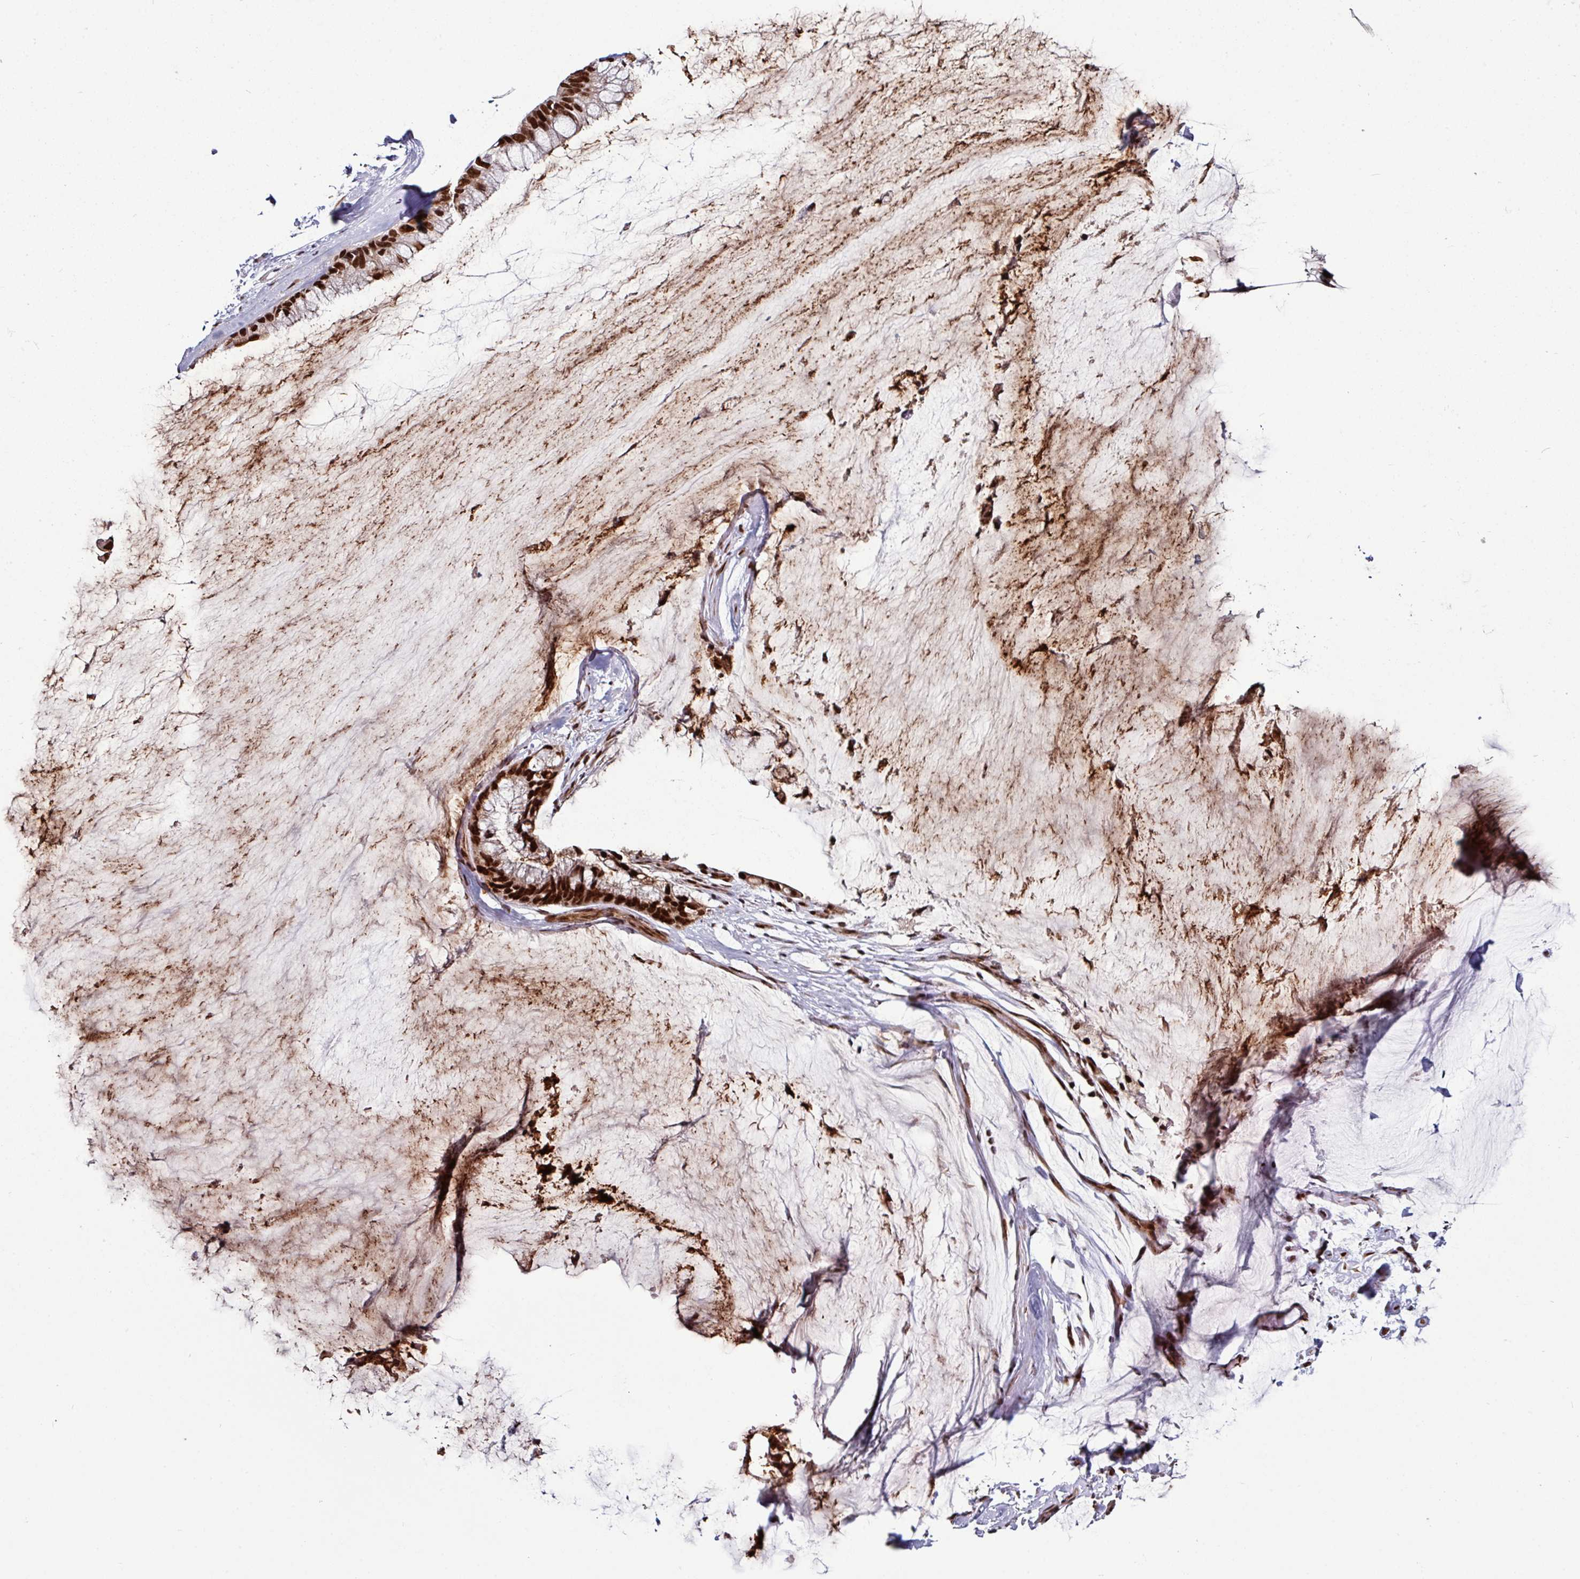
{"staining": {"intensity": "strong", "quantity": ">75%", "location": "nuclear"}, "tissue": "ovarian cancer", "cell_type": "Tumor cells", "image_type": "cancer", "snomed": [{"axis": "morphology", "description": "Cystadenocarcinoma, mucinous, NOS"}, {"axis": "topography", "description": "Ovary"}], "caption": "A brown stain shows strong nuclear expression of a protein in human ovarian mucinous cystadenocarcinoma tumor cells.", "gene": "MORF4L2", "patient": {"sex": "female", "age": 39}}